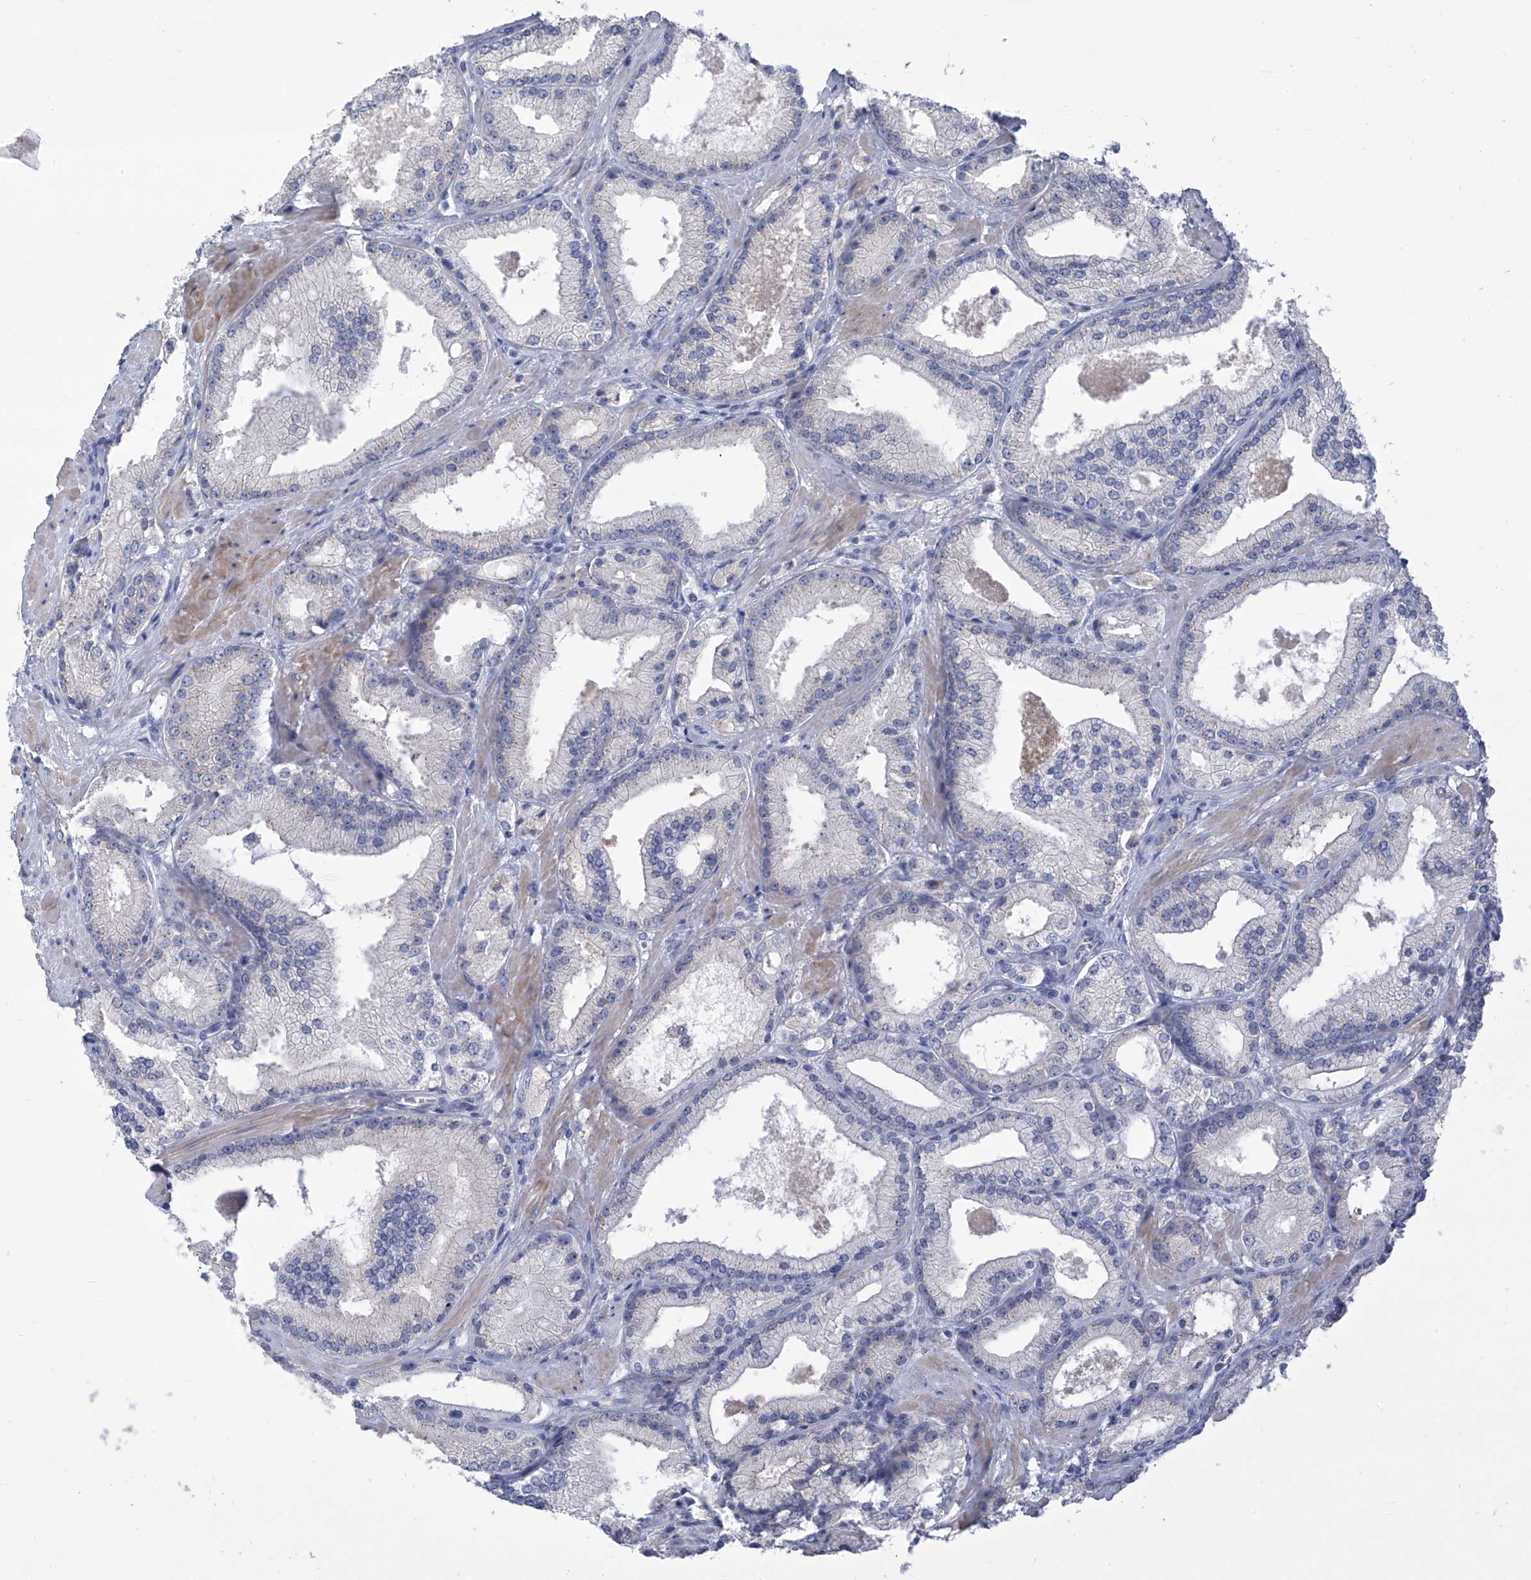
{"staining": {"intensity": "negative", "quantity": "none", "location": "none"}, "tissue": "prostate cancer", "cell_type": "Tumor cells", "image_type": "cancer", "snomed": [{"axis": "morphology", "description": "Adenocarcinoma, Low grade"}, {"axis": "topography", "description": "Prostate"}], "caption": "A high-resolution micrograph shows immunohistochemistry staining of prostate cancer (adenocarcinoma (low-grade)), which displays no significant positivity in tumor cells.", "gene": "SLCO4A1", "patient": {"sex": "male", "age": 67}}